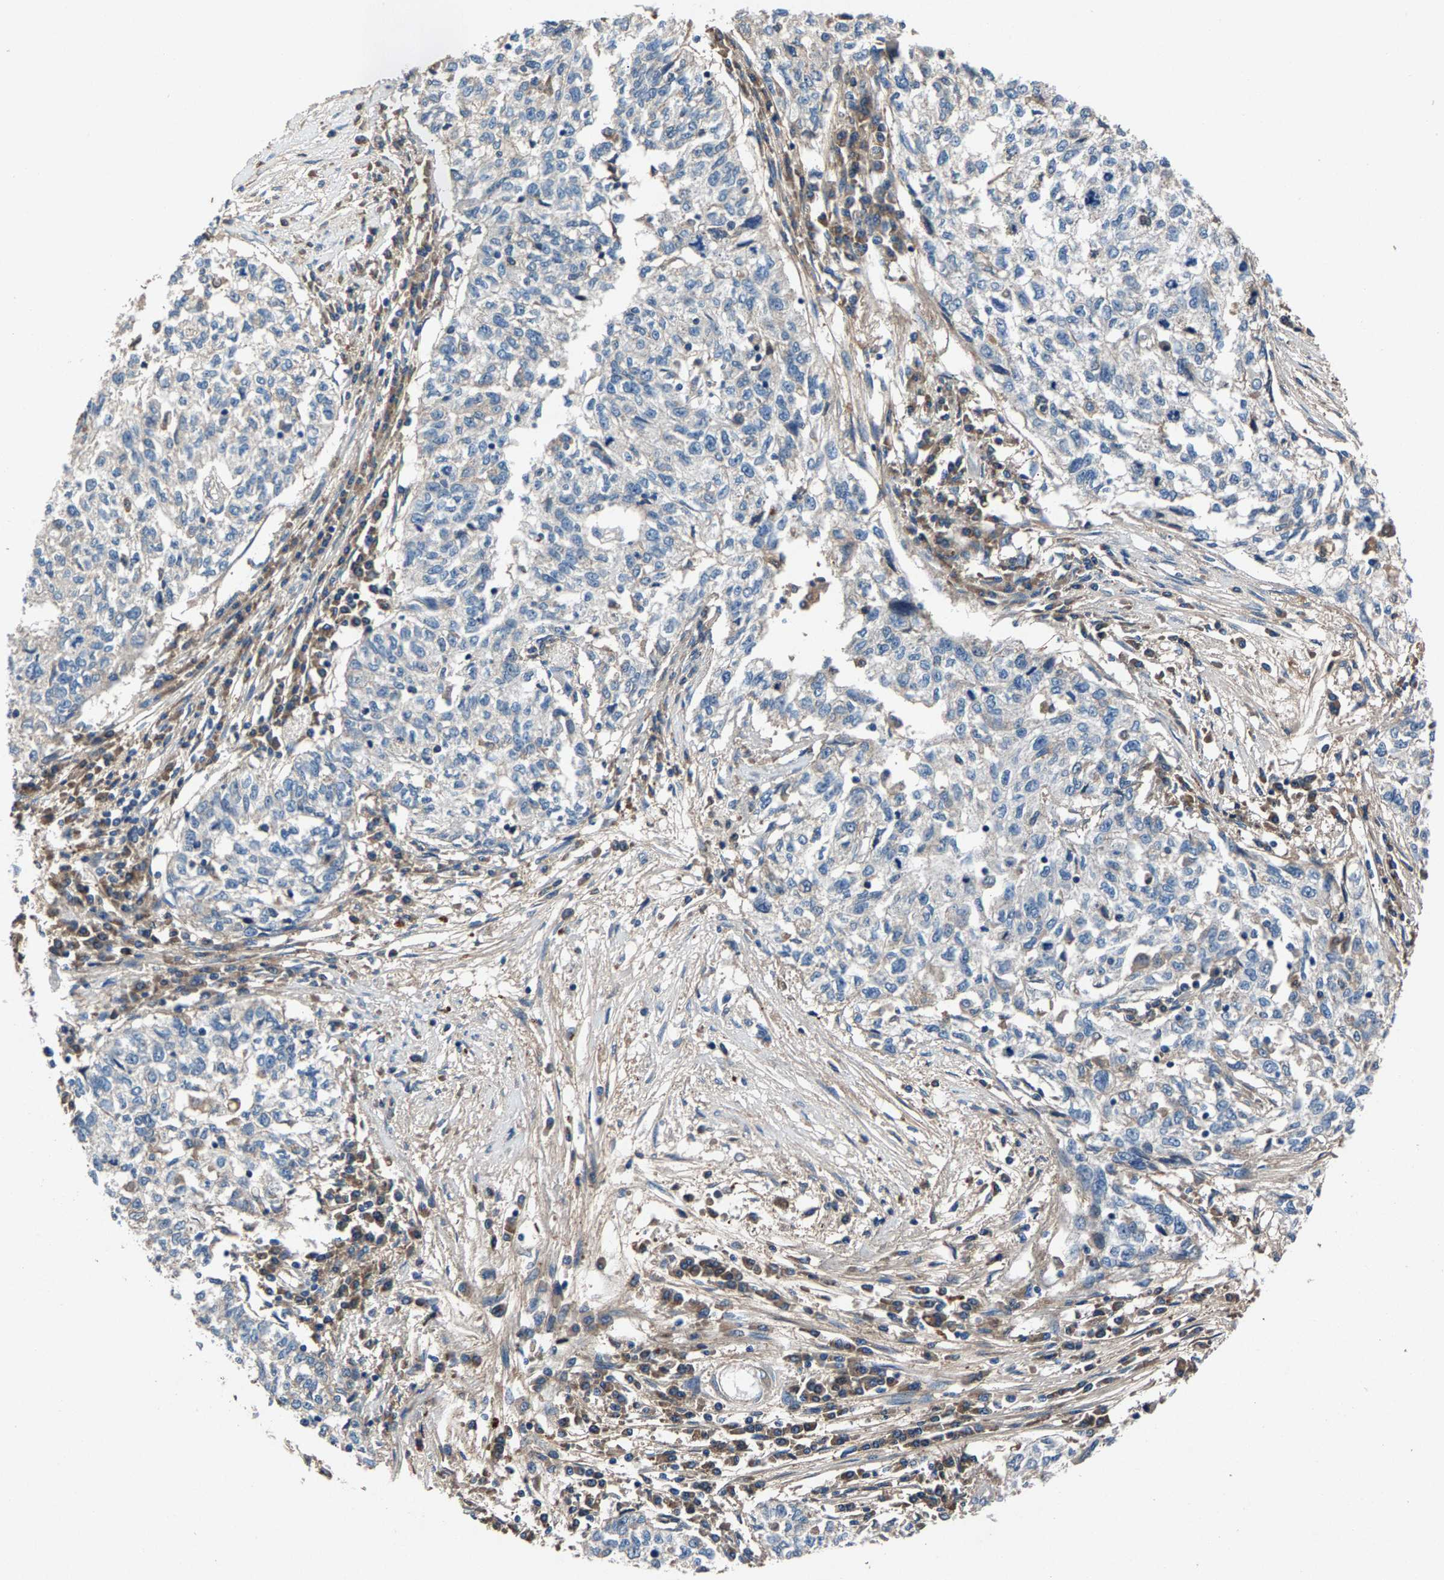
{"staining": {"intensity": "negative", "quantity": "none", "location": "none"}, "tissue": "cervical cancer", "cell_type": "Tumor cells", "image_type": "cancer", "snomed": [{"axis": "morphology", "description": "Squamous cell carcinoma, NOS"}, {"axis": "topography", "description": "Cervix"}], "caption": "This histopathology image is of squamous cell carcinoma (cervical) stained with immunohistochemistry (IHC) to label a protein in brown with the nuclei are counter-stained blue. There is no expression in tumor cells. (Stains: DAB (3,3'-diaminobenzidine) immunohistochemistry (IHC) with hematoxylin counter stain, Microscopy: brightfield microscopy at high magnification).", "gene": "PRXL2C", "patient": {"sex": "female", "age": 57}}